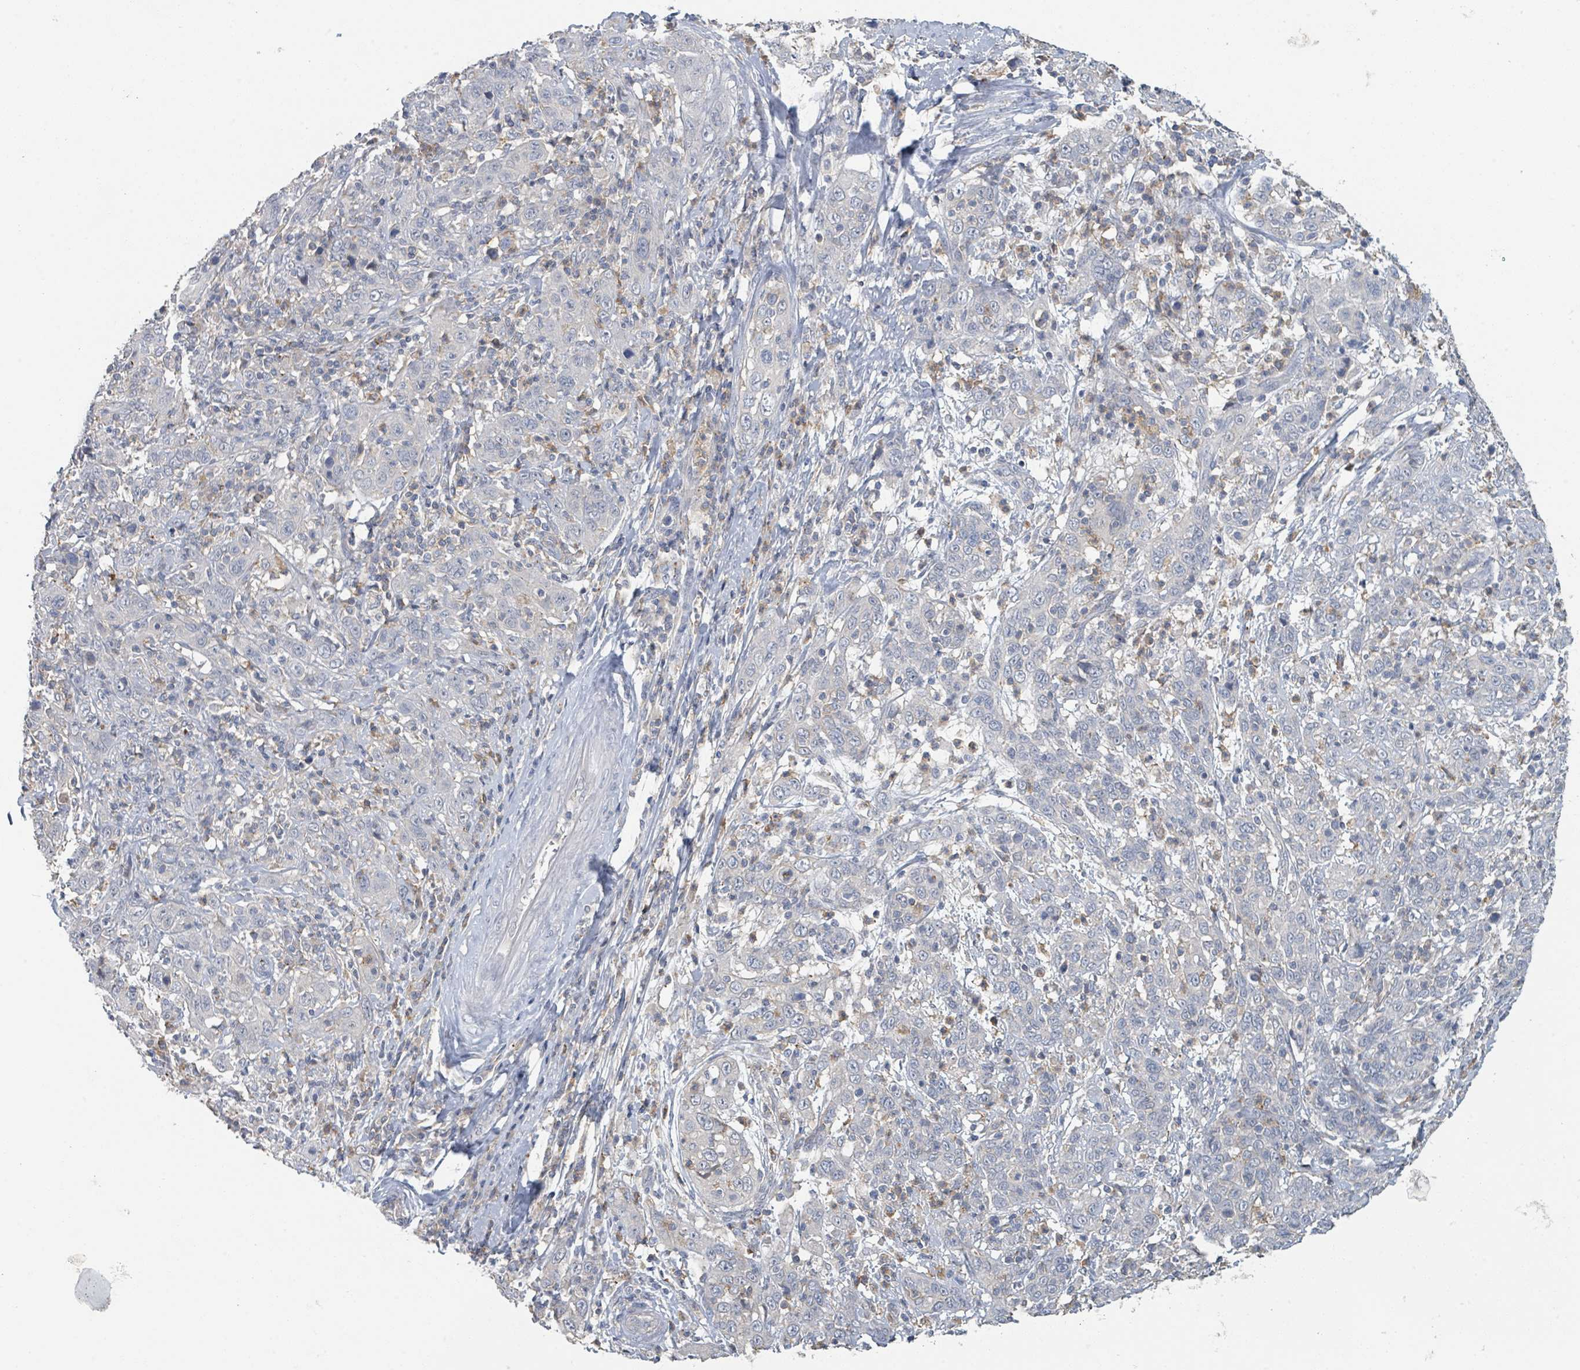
{"staining": {"intensity": "negative", "quantity": "none", "location": "none"}, "tissue": "cervical cancer", "cell_type": "Tumor cells", "image_type": "cancer", "snomed": [{"axis": "morphology", "description": "Squamous cell carcinoma, NOS"}, {"axis": "topography", "description": "Cervix"}], "caption": "The immunohistochemistry image has no significant staining in tumor cells of cervical squamous cell carcinoma tissue.", "gene": "LRRC42", "patient": {"sex": "female", "age": 46}}